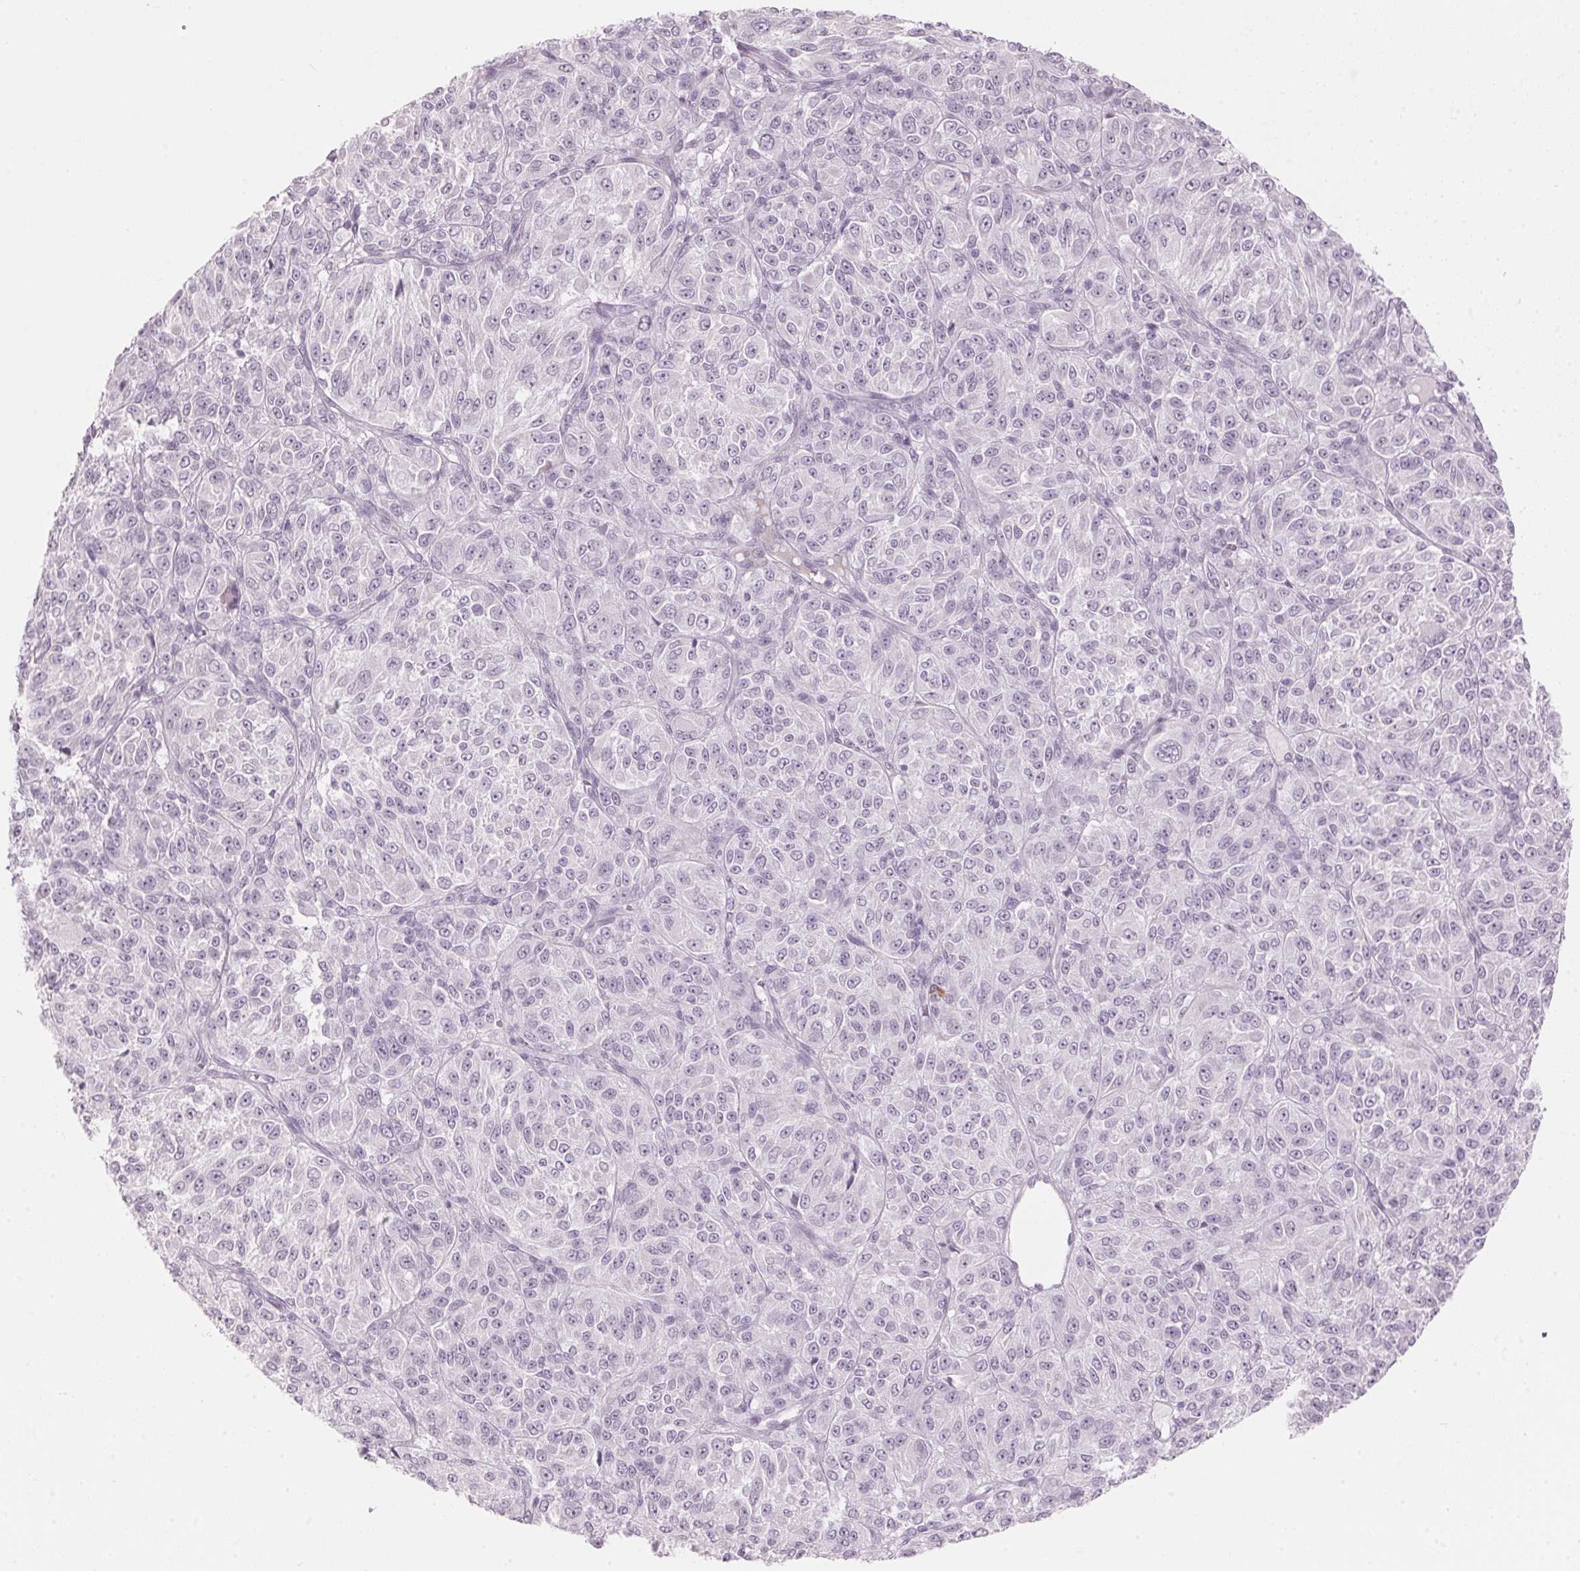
{"staining": {"intensity": "negative", "quantity": "none", "location": "none"}, "tissue": "melanoma", "cell_type": "Tumor cells", "image_type": "cancer", "snomed": [{"axis": "morphology", "description": "Malignant melanoma, Metastatic site"}, {"axis": "topography", "description": "Brain"}], "caption": "An immunohistochemistry (IHC) photomicrograph of melanoma is shown. There is no staining in tumor cells of melanoma.", "gene": "SCTR", "patient": {"sex": "female", "age": 56}}